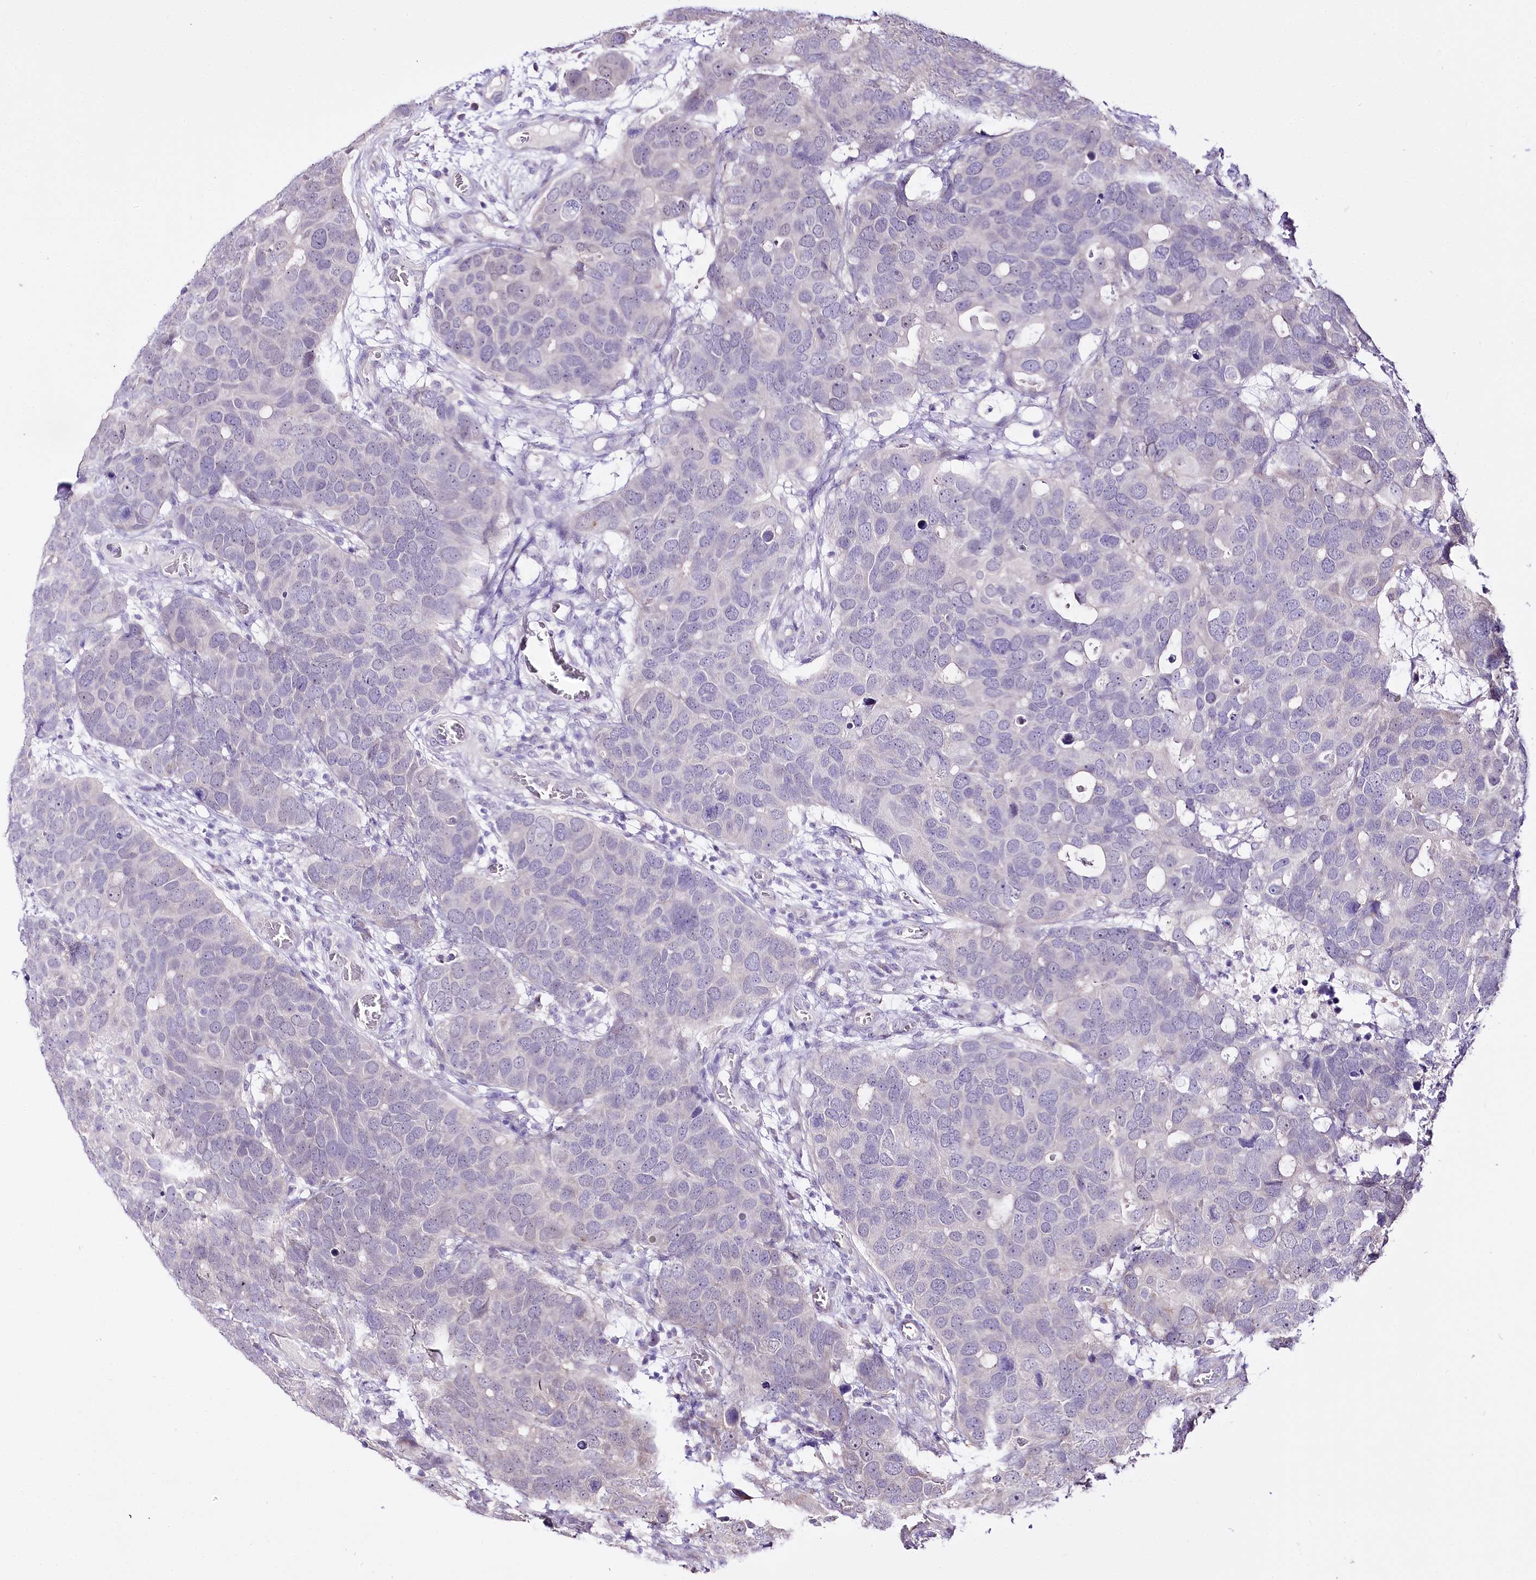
{"staining": {"intensity": "negative", "quantity": "none", "location": "none"}, "tissue": "breast cancer", "cell_type": "Tumor cells", "image_type": "cancer", "snomed": [{"axis": "morphology", "description": "Duct carcinoma"}, {"axis": "topography", "description": "Breast"}], "caption": "Photomicrograph shows no significant protein staining in tumor cells of breast cancer (invasive ductal carcinoma).", "gene": "ZNF226", "patient": {"sex": "female", "age": 83}}